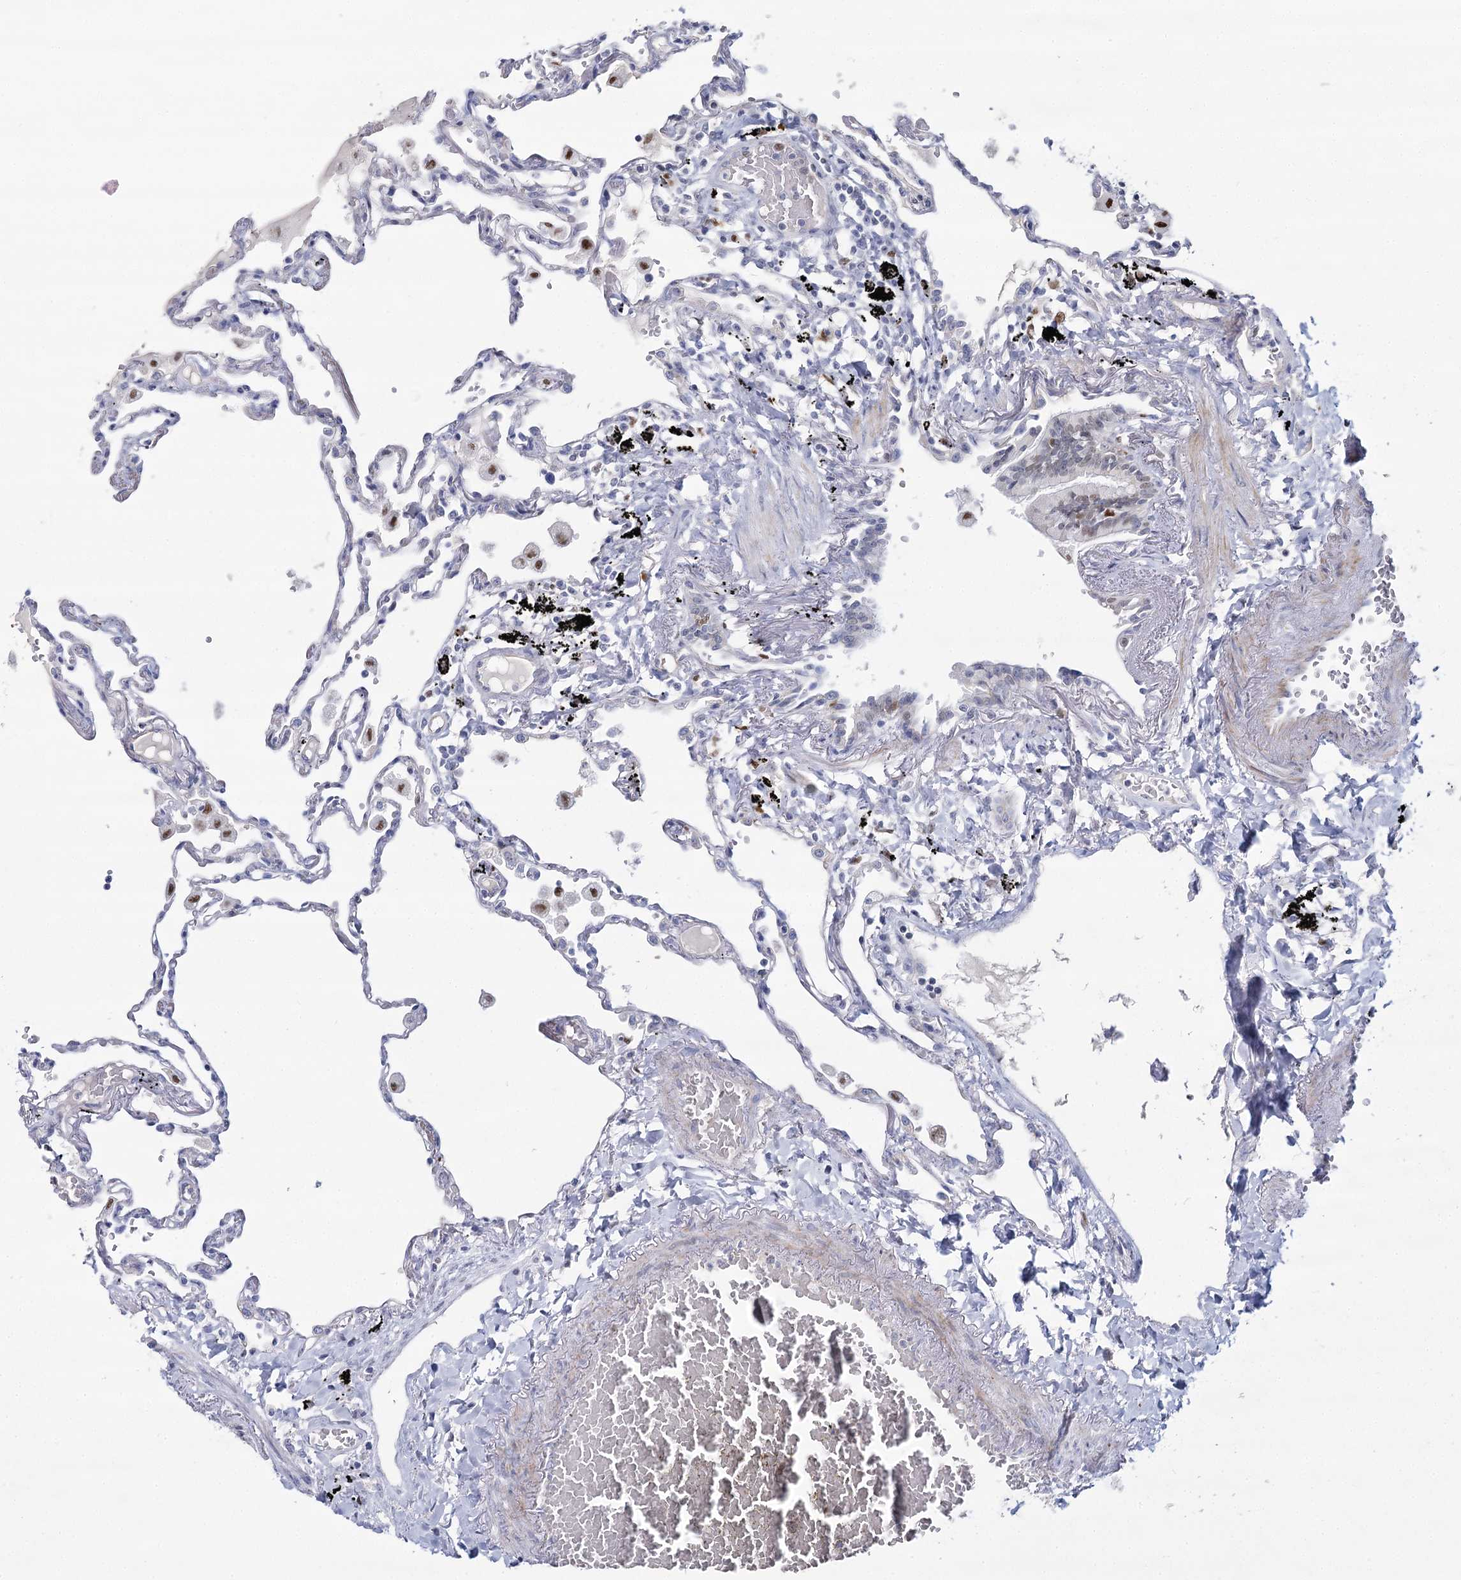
{"staining": {"intensity": "negative", "quantity": "none", "location": "none"}, "tissue": "lung", "cell_type": "Alveolar cells", "image_type": "normal", "snomed": [{"axis": "morphology", "description": "Normal tissue, NOS"}, {"axis": "topography", "description": "Lung"}], "caption": "Histopathology image shows no protein staining in alveolar cells of unremarkable lung.", "gene": "IGSF3", "patient": {"sex": "female", "age": 67}}